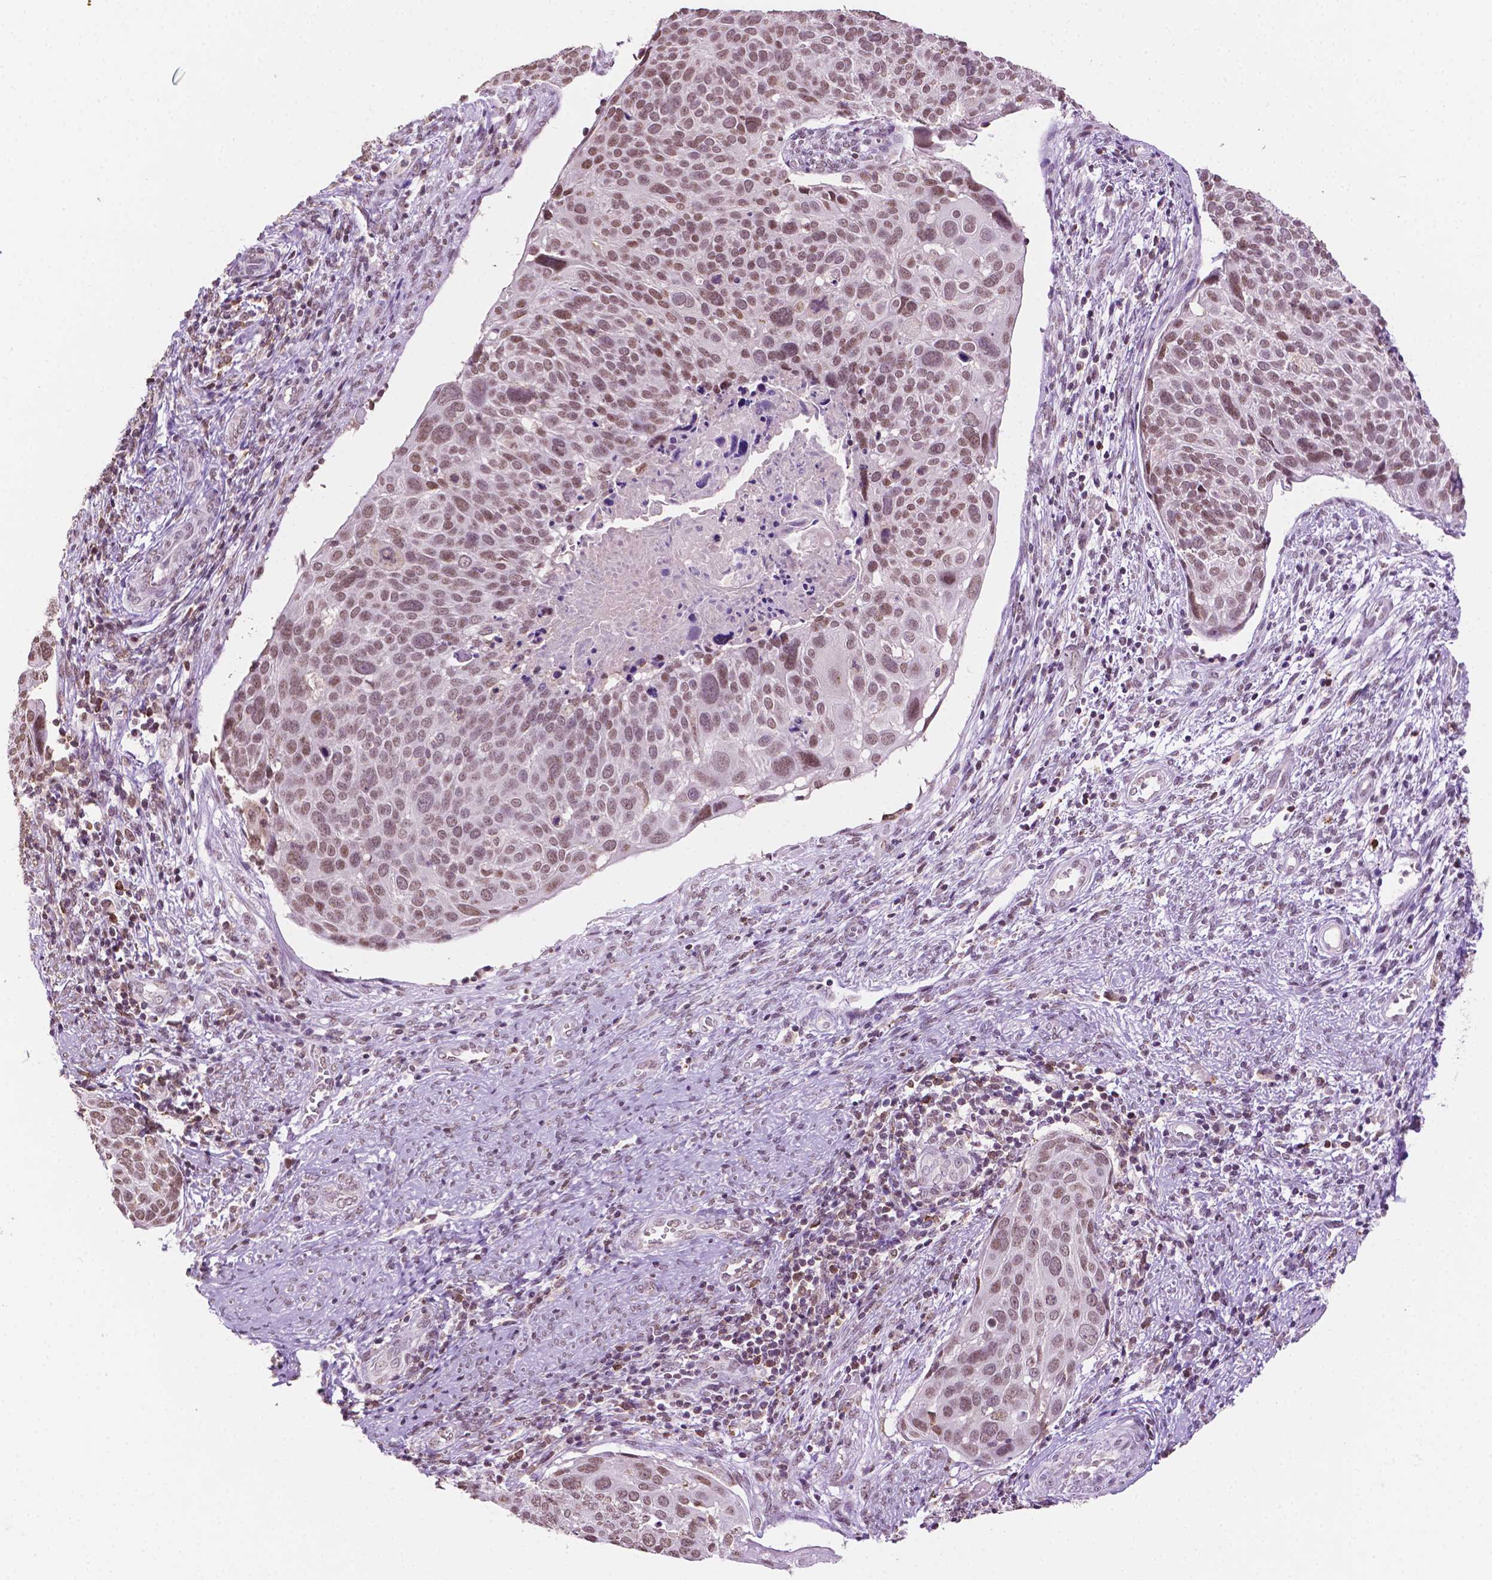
{"staining": {"intensity": "moderate", "quantity": ">75%", "location": "nuclear"}, "tissue": "cervical cancer", "cell_type": "Tumor cells", "image_type": "cancer", "snomed": [{"axis": "morphology", "description": "Squamous cell carcinoma, NOS"}, {"axis": "topography", "description": "Cervix"}], "caption": "Tumor cells reveal medium levels of moderate nuclear positivity in about >75% of cells in squamous cell carcinoma (cervical).", "gene": "PTPN6", "patient": {"sex": "female", "age": 39}}